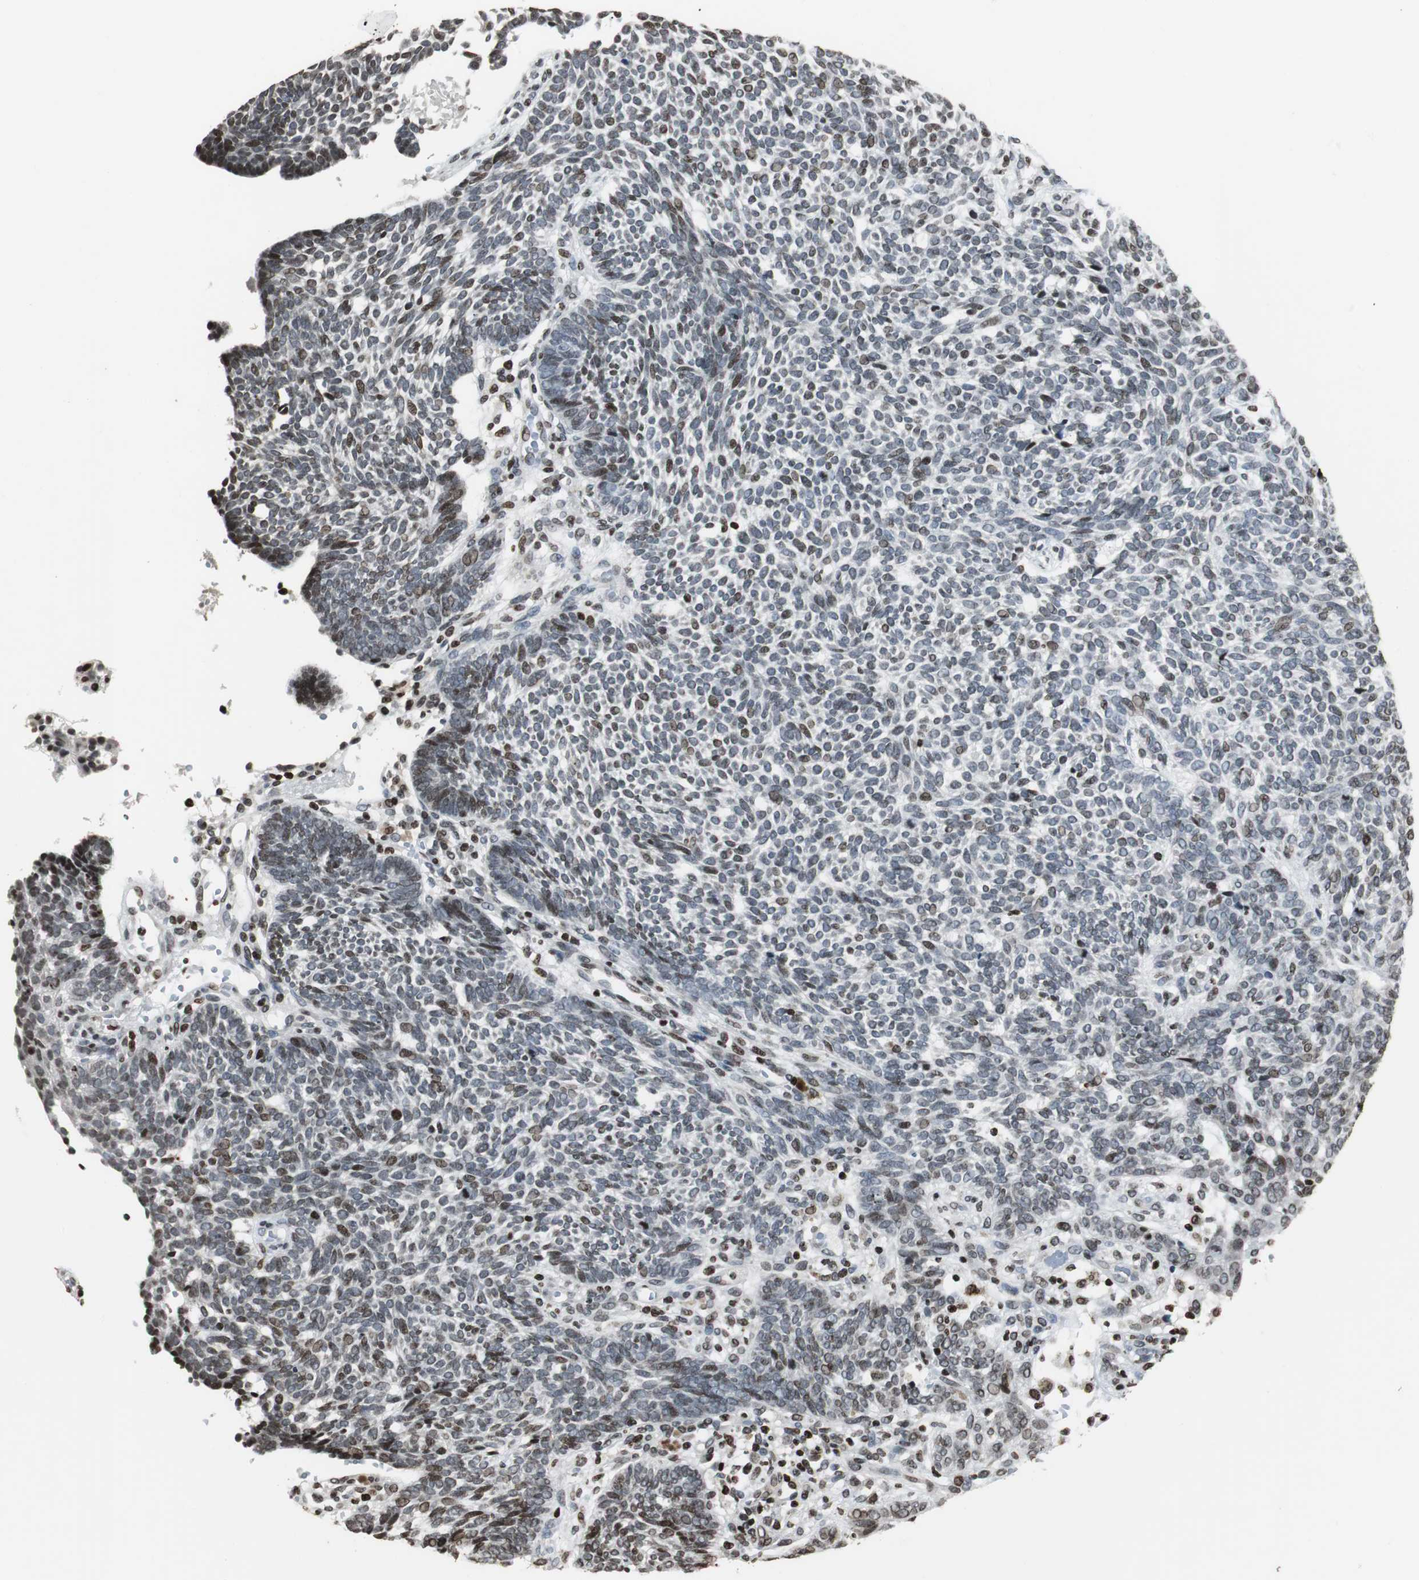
{"staining": {"intensity": "moderate", "quantity": "25%-75%", "location": "nuclear"}, "tissue": "skin cancer", "cell_type": "Tumor cells", "image_type": "cancer", "snomed": [{"axis": "morphology", "description": "Normal tissue, NOS"}, {"axis": "morphology", "description": "Basal cell carcinoma"}, {"axis": "topography", "description": "Skin"}], "caption": "Moderate nuclear expression is present in approximately 25%-75% of tumor cells in skin cancer (basal cell carcinoma).", "gene": "PAXIP1", "patient": {"sex": "male", "age": 87}}